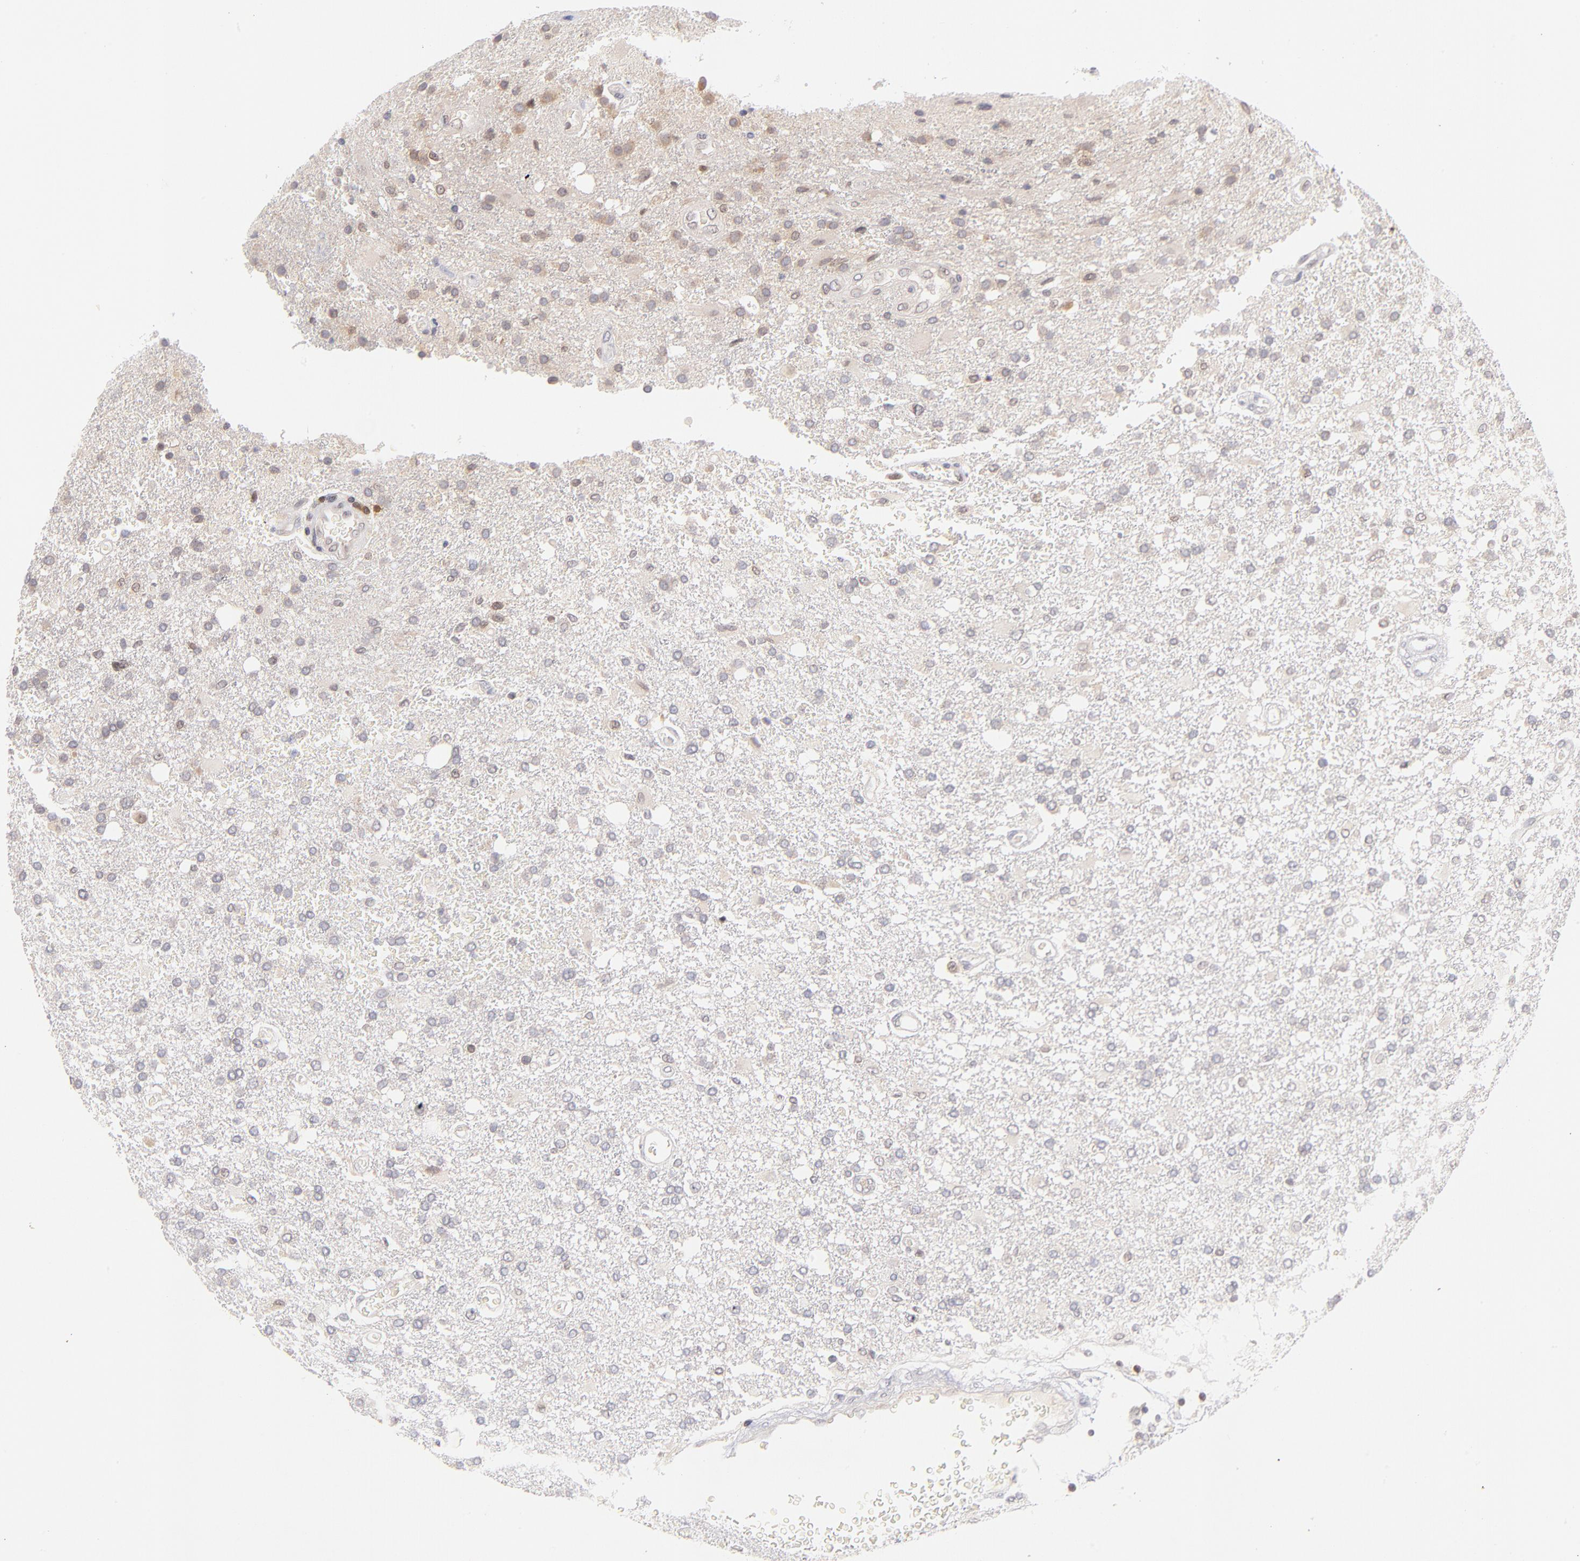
{"staining": {"intensity": "weak", "quantity": "25%-75%", "location": "cytoplasmic/membranous"}, "tissue": "glioma", "cell_type": "Tumor cells", "image_type": "cancer", "snomed": [{"axis": "morphology", "description": "Glioma, malignant, High grade"}, {"axis": "topography", "description": "Cerebral cortex"}], "caption": "Weak cytoplasmic/membranous positivity for a protein is identified in about 25%-75% of tumor cells of glioma using IHC.", "gene": "CASP6", "patient": {"sex": "male", "age": 79}}